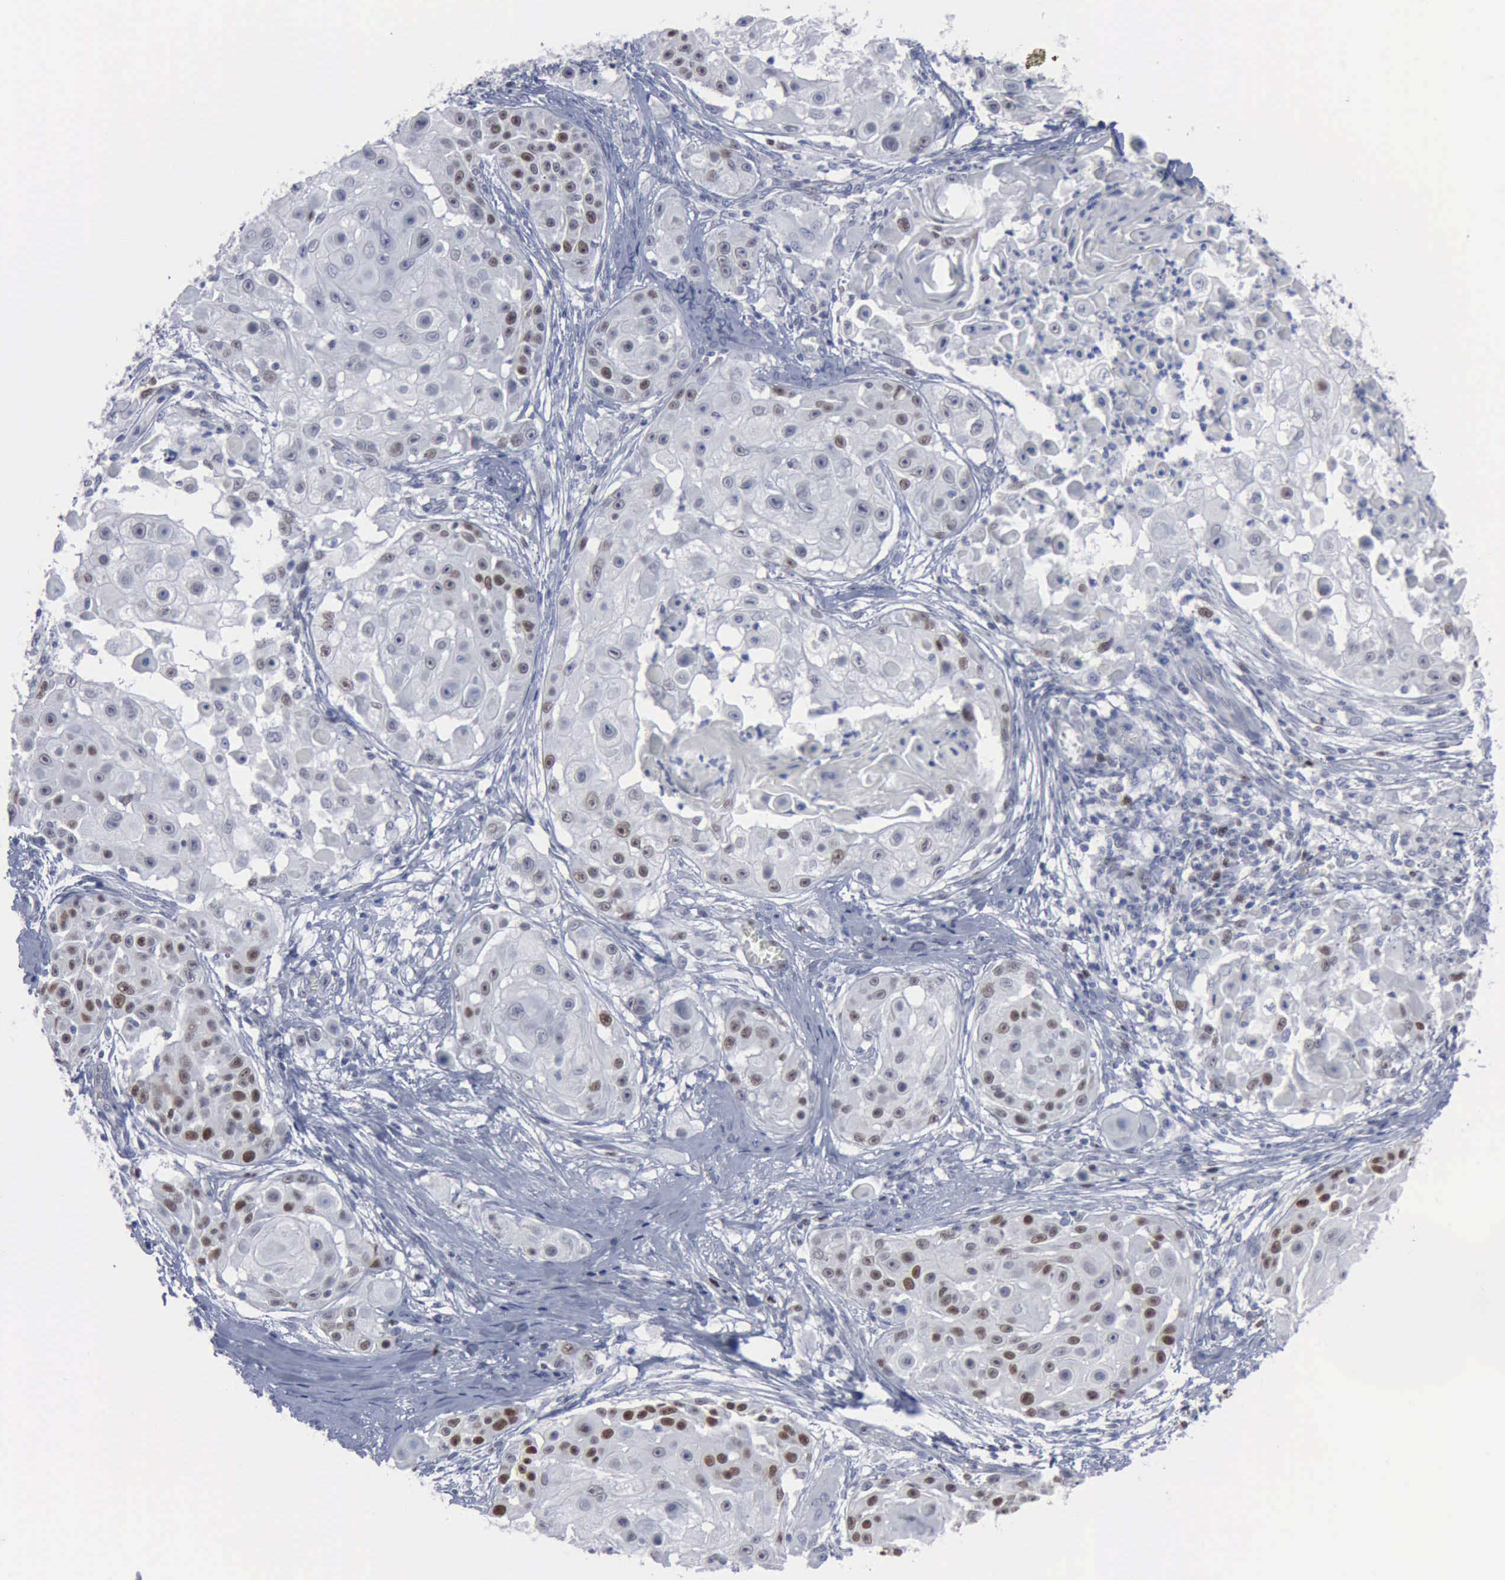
{"staining": {"intensity": "strong", "quantity": "<25%", "location": "nuclear"}, "tissue": "skin cancer", "cell_type": "Tumor cells", "image_type": "cancer", "snomed": [{"axis": "morphology", "description": "Squamous cell carcinoma, NOS"}, {"axis": "topography", "description": "Skin"}], "caption": "Protein staining shows strong nuclear staining in approximately <25% of tumor cells in skin squamous cell carcinoma.", "gene": "MCM5", "patient": {"sex": "female", "age": 57}}